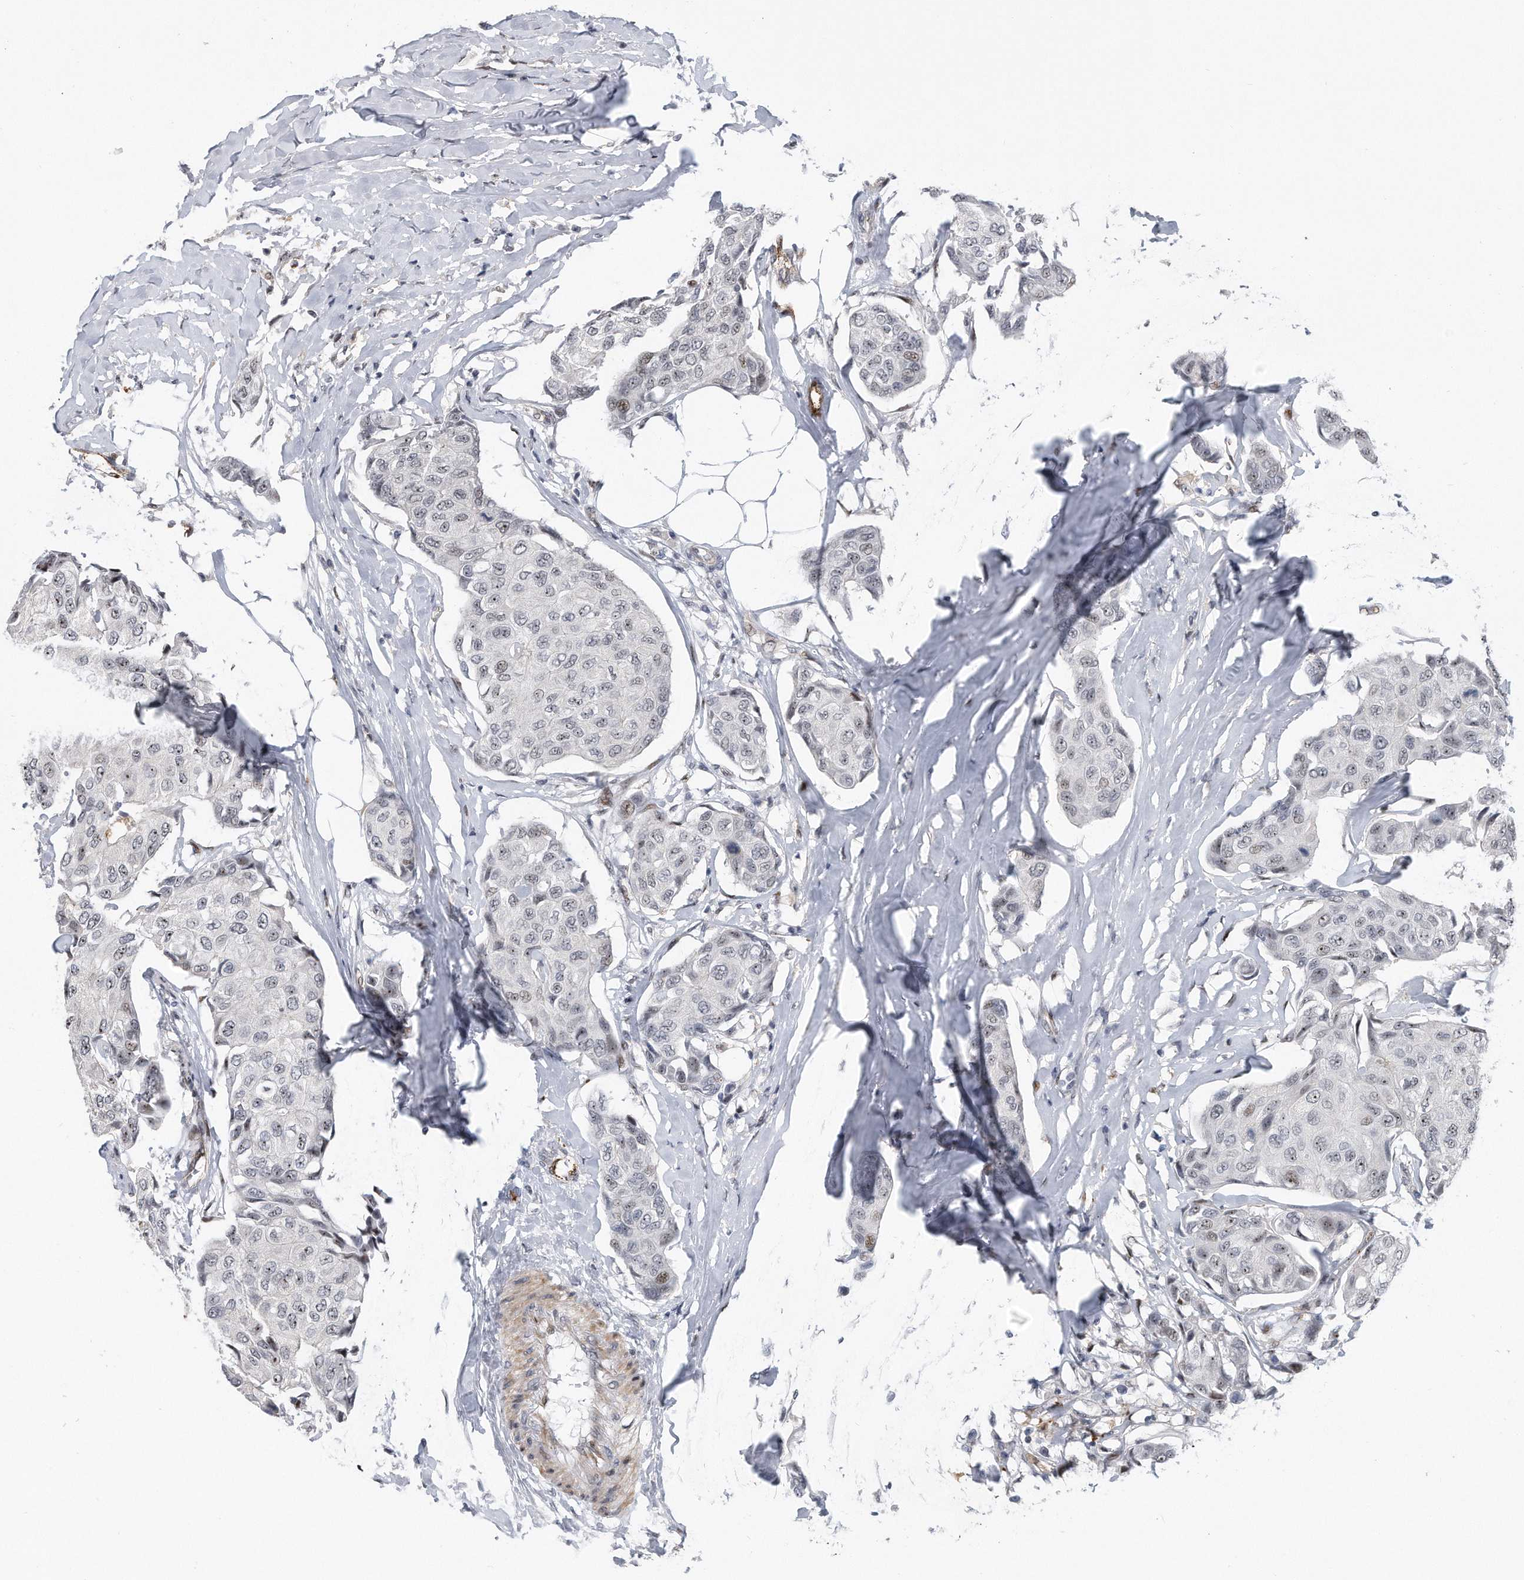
{"staining": {"intensity": "negative", "quantity": "none", "location": "none"}, "tissue": "breast cancer", "cell_type": "Tumor cells", "image_type": "cancer", "snomed": [{"axis": "morphology", "description": "Duct carcinoma"}, {"axis": "topography", "description": "Breast"}], "caption": "Protein analysis of infiltrating ductal carcinoma (breast) reveals no significant positivity in tumor cells.", "gene": "PGBD2", "patient": {"sex": "female", "age": 80}}